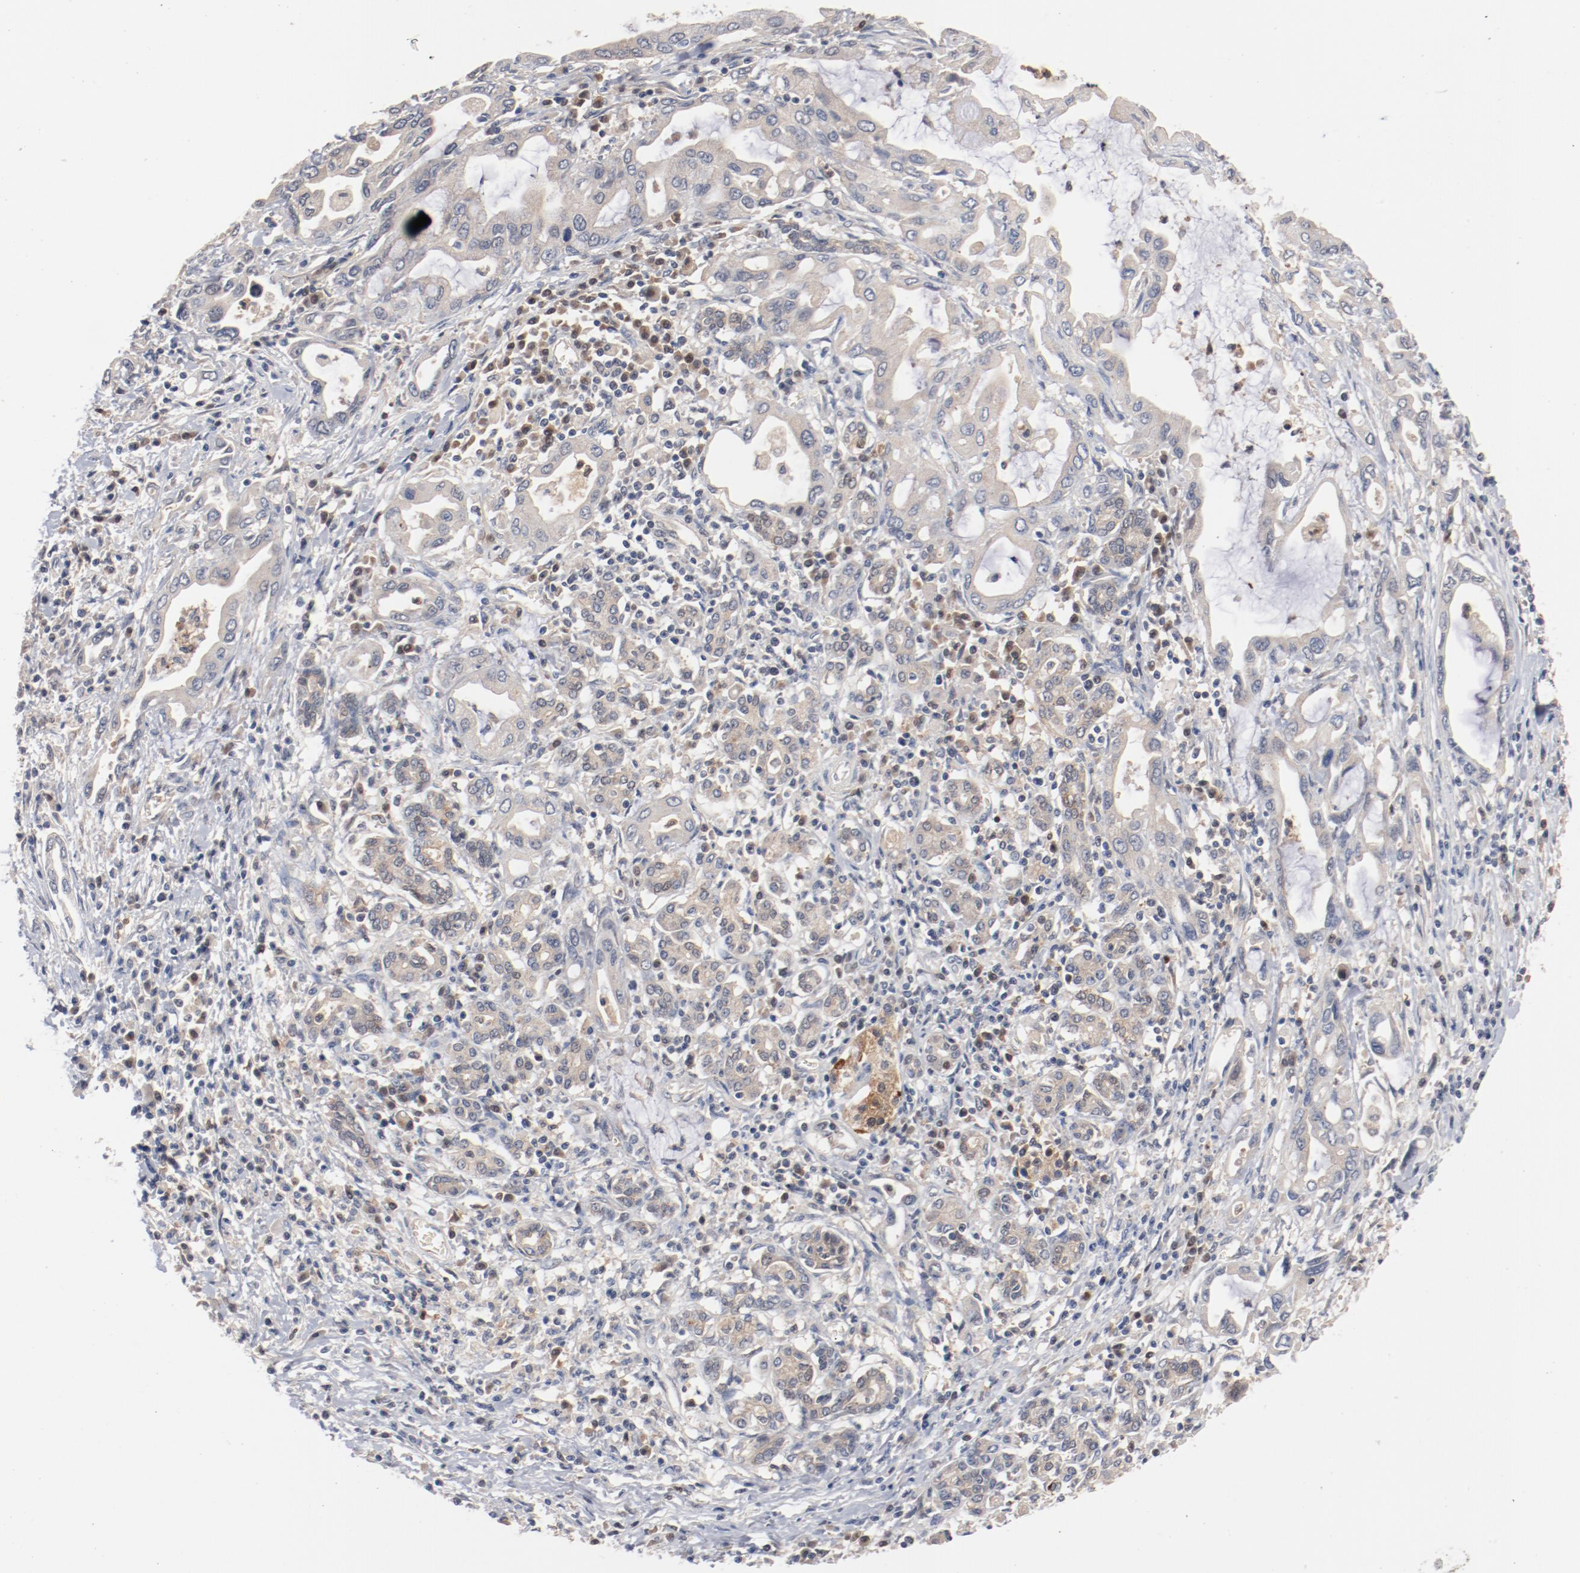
{"staining": {"intensity": "weak", "quantity": ">75%", "location": "cytoplasmic/membranous"}, "tissue": "pancreatic cancer", "cell_type": "Tumor cells", "image_type": "cancer", "snomed": [{"axis": "morphology", "description": "Adenocarcinoma, NOS"}, {"axis": "topography", "description": "Pancreas"}], "caption": "Human pancreatic adenocarcinoma stained for a protein (brown) exhibits weak cytoplasmic/membranous positive positivity in approximately >75% of tumor cells.", "gene": "RNASE11", "patient": {"sex": "female", "age": 57}}